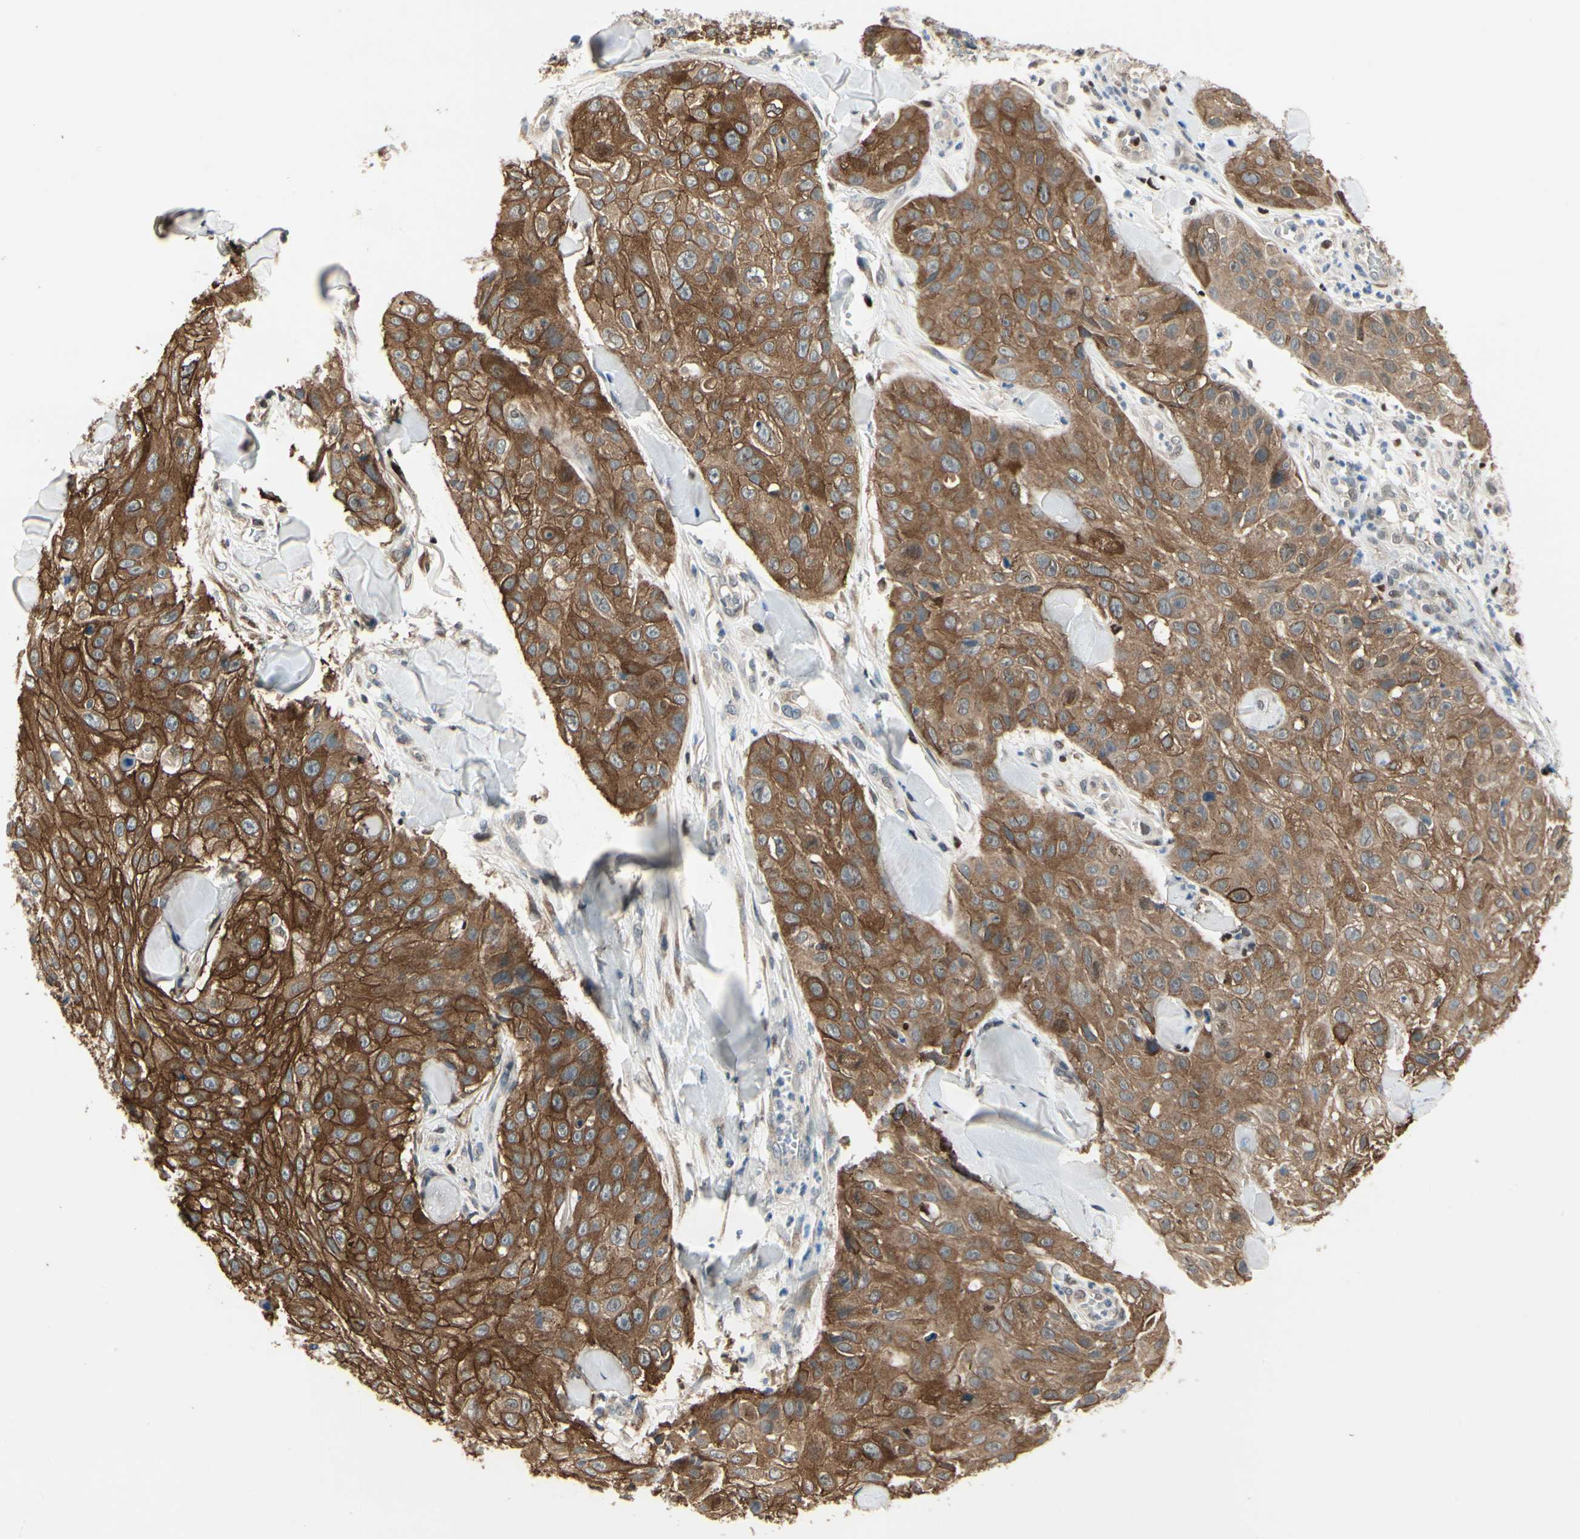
{"staining": {"intensity": "strong", "quantity": ">75%", "location": "cytoplasmic/membranous"}, "tissue": "skin cancer", "cell_type": "Tumor cells", "image_type": "cancer", "snomed": [{"axis": "morphology", "description": "Squamous cell carcinoma, NOS"}, {"axis": "topography", "description": "Skin"}], "caption": "The histopathology image demonstrates immunohistochemical staining of skin squamous cell carcinoma. There is strong cytoplasmic/membranous expression is seen in approximately >75% of tumor cells.", "gene": "CGREF1", "patient": {"sex": "male", "age": 86}}